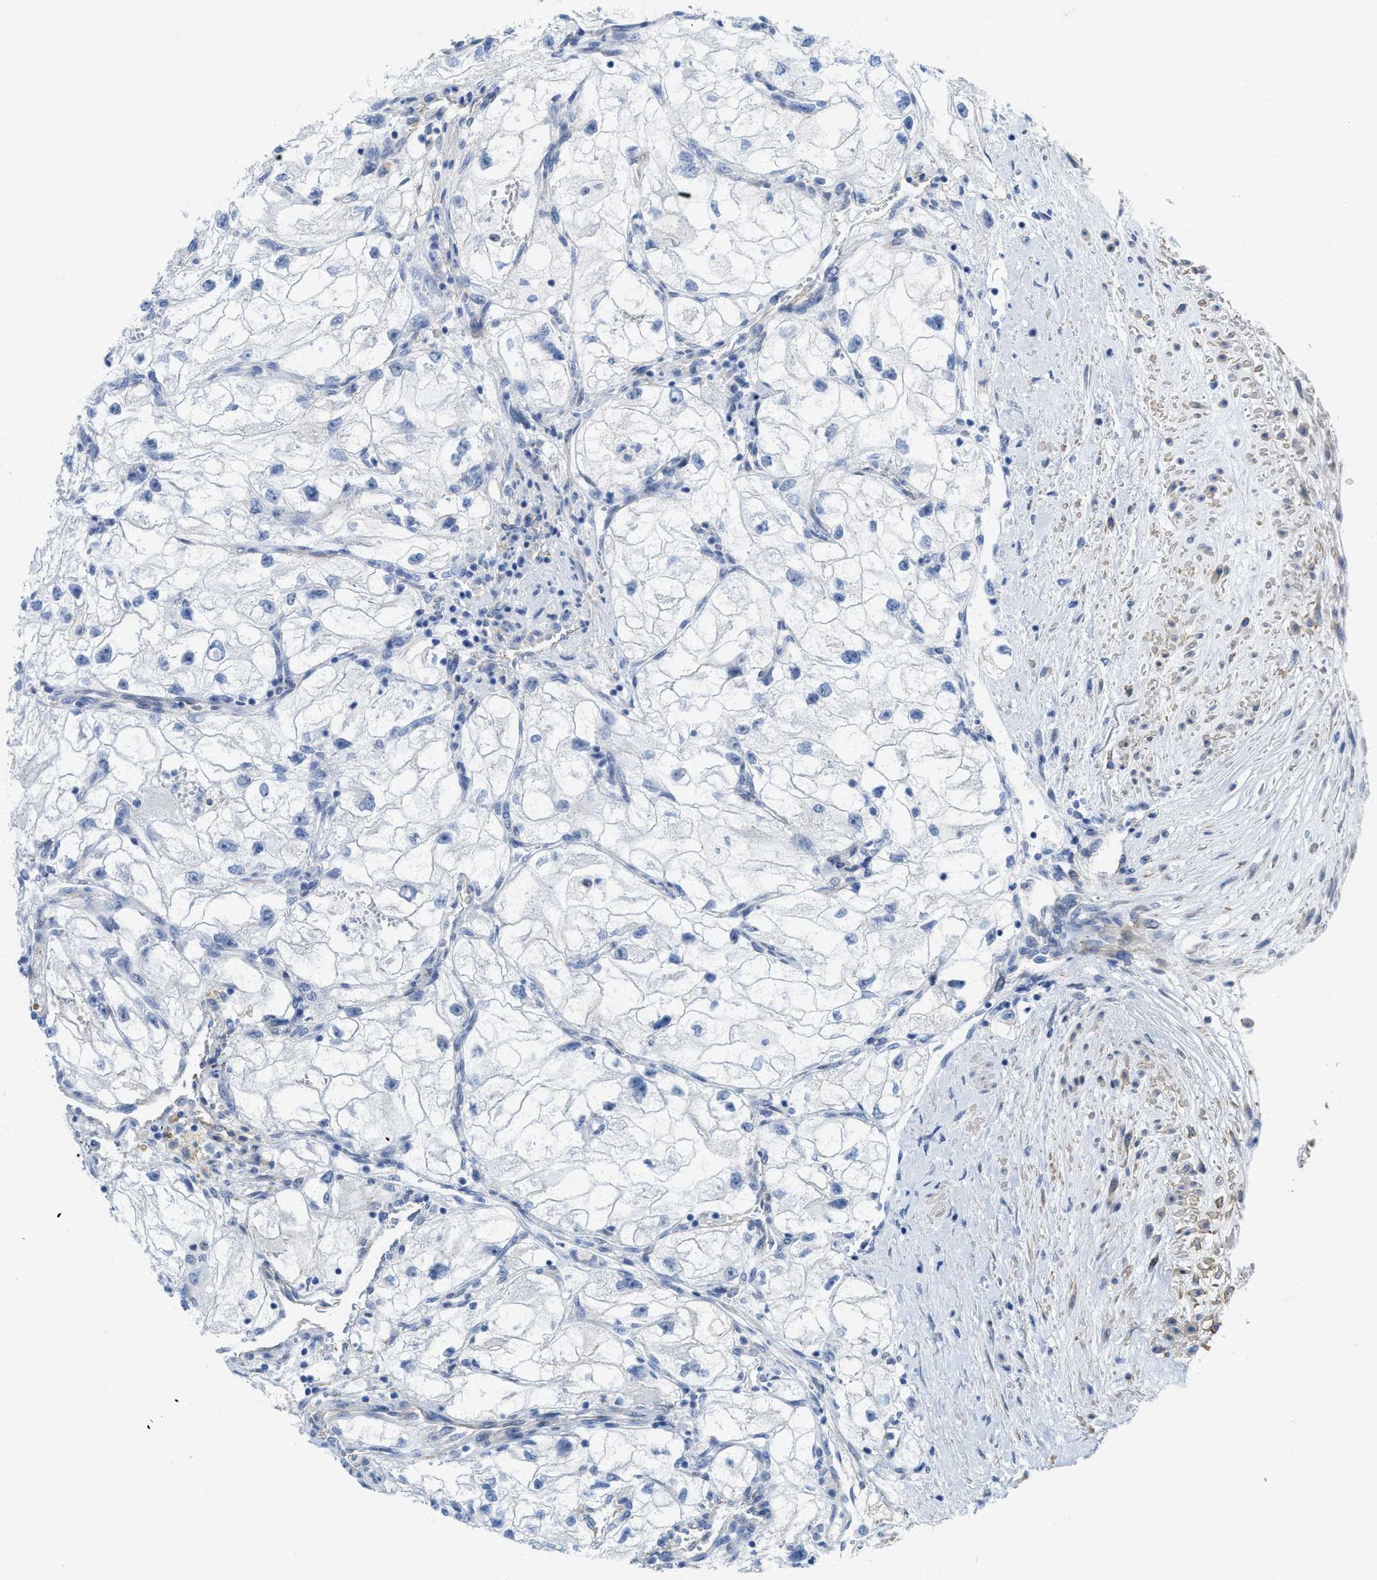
{"staining": {"intensity": "negative", "quantity": "none", "location": "none"}, "tissue": "renal cancer", "cell_type": "Tumor cells", "image_type": "cancer", "snomed": [{"axis": "morphology", "description": "Adenocarcinoma, NOS"}, {"axis": "topography", "description": "Kidney"}], "caption": "Renal cancer (adenocarcinoma) stained for a protein using immunohistochemistry reveals no positivity tumor cells.", "gene": "TUB", "patient": {"sex": "female", "age": 70}}